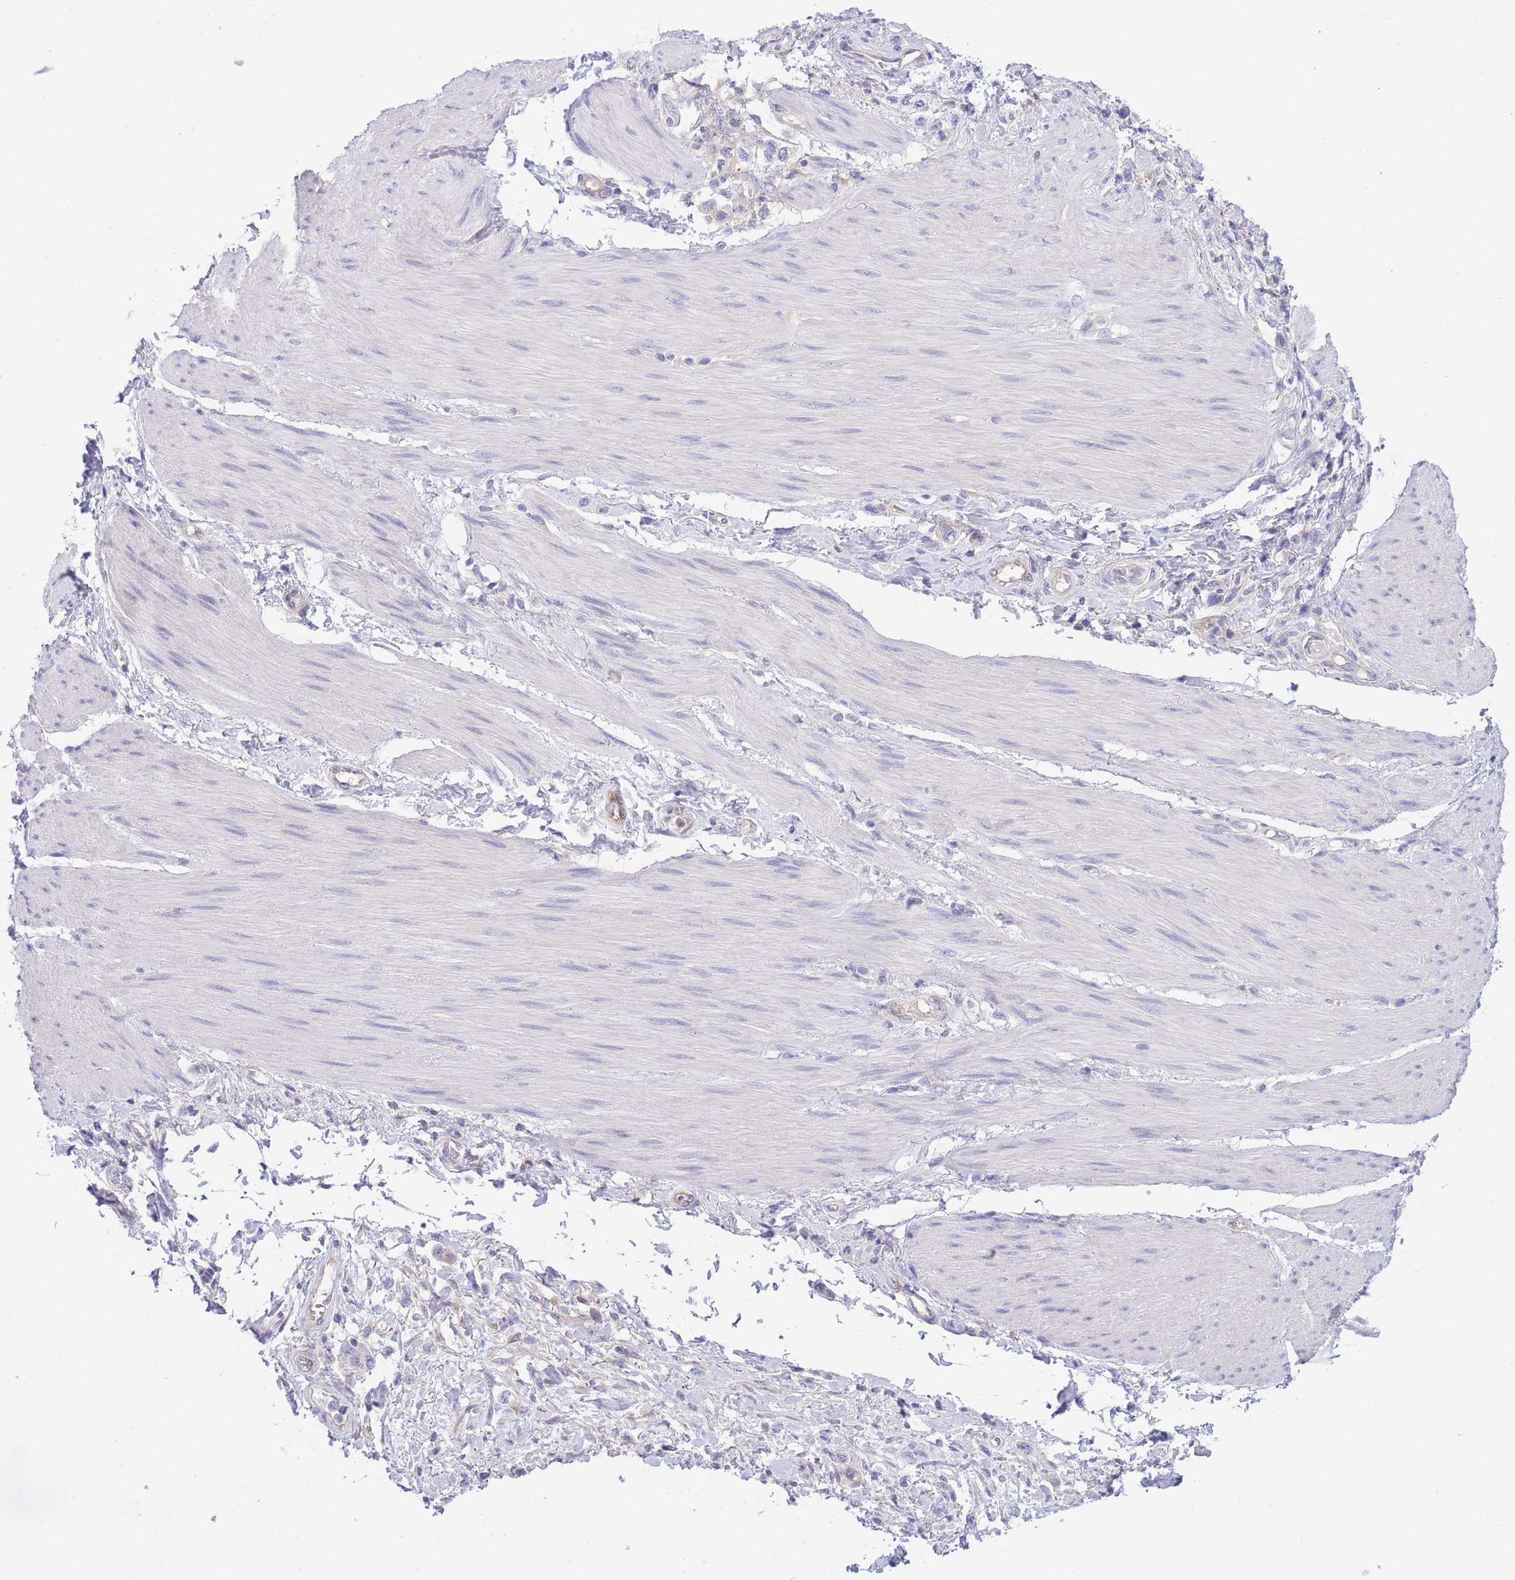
{"staining": {"intensity": "negative", "quantity": "none", "location": "none"}, "tissue": "stomach cancer", "cell_type": "Tumor cells", "image_type": "cancer", "snomed": [{"axis": "morphology", "description": "Adenocarcinoma, NOS"}, {"axis": "topography", "description": "Stomach"}], "caption": "This photomicrograph is of adenocarcinoma (stomach) stained with immunohistochemistry (IHC) to label a protein in brown with the nuclei are counter-stained blue. There is no positivity in tumor cells.", "gene": "NAMPT", "patient": {"sex": "female", "age": 65}}